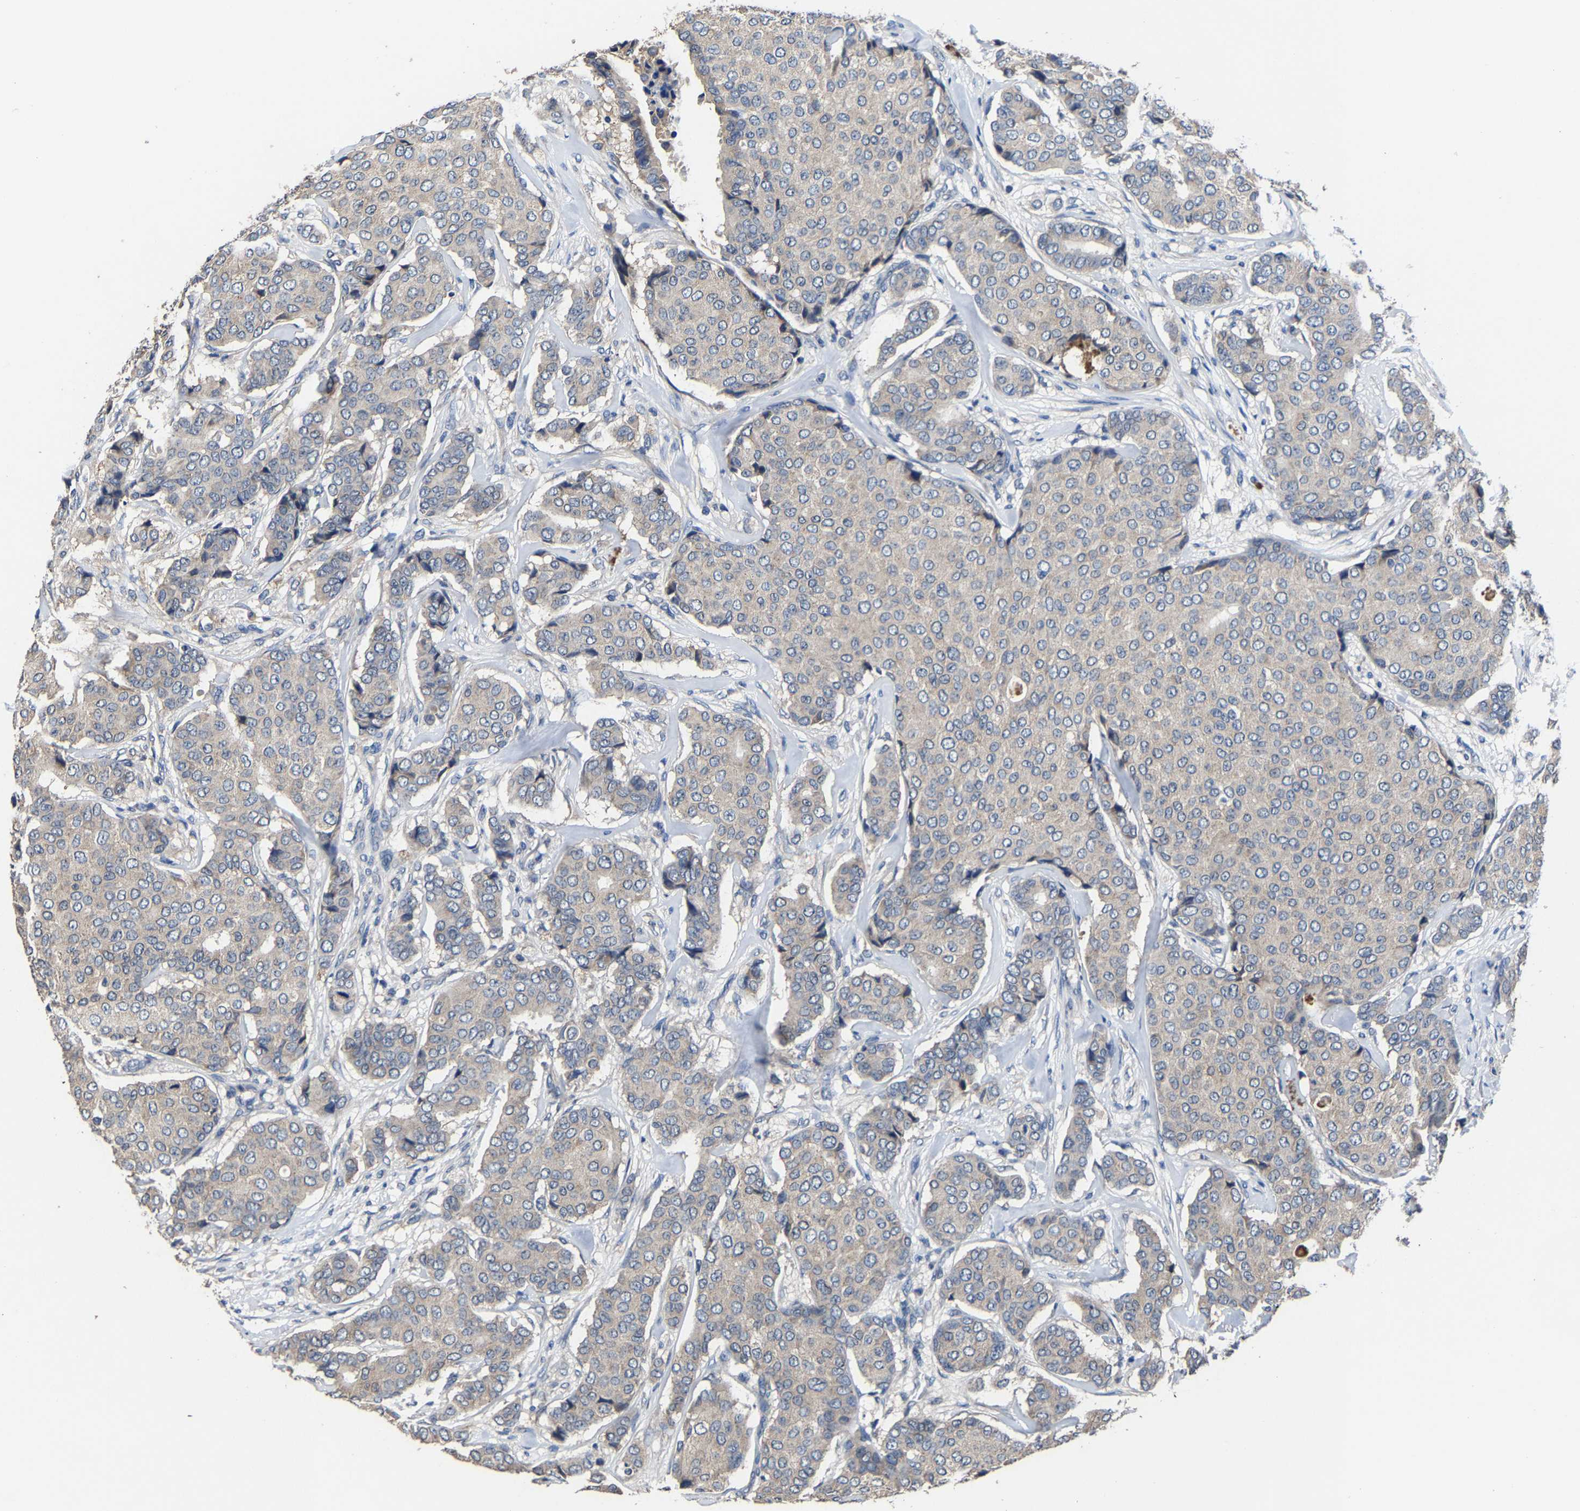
{"staining": {"intensity": "negative", "quantity": "none", "location": "none"}, "tissue": "breast cancer", "cell_type": "Tumor cells", "image_type": "cancer", "snomed": [{"axis": "morphology", "description": "Duct carcinoma"}, {"axis": "topography", "description": "Breast"}], "caption": "DAB immunohistochemical staining of intraductal carcinoma (breast) reveals no significant staining in tumor cells.", "gene": "EBAG9", "patient": {"sex": "female", "age": 75}}